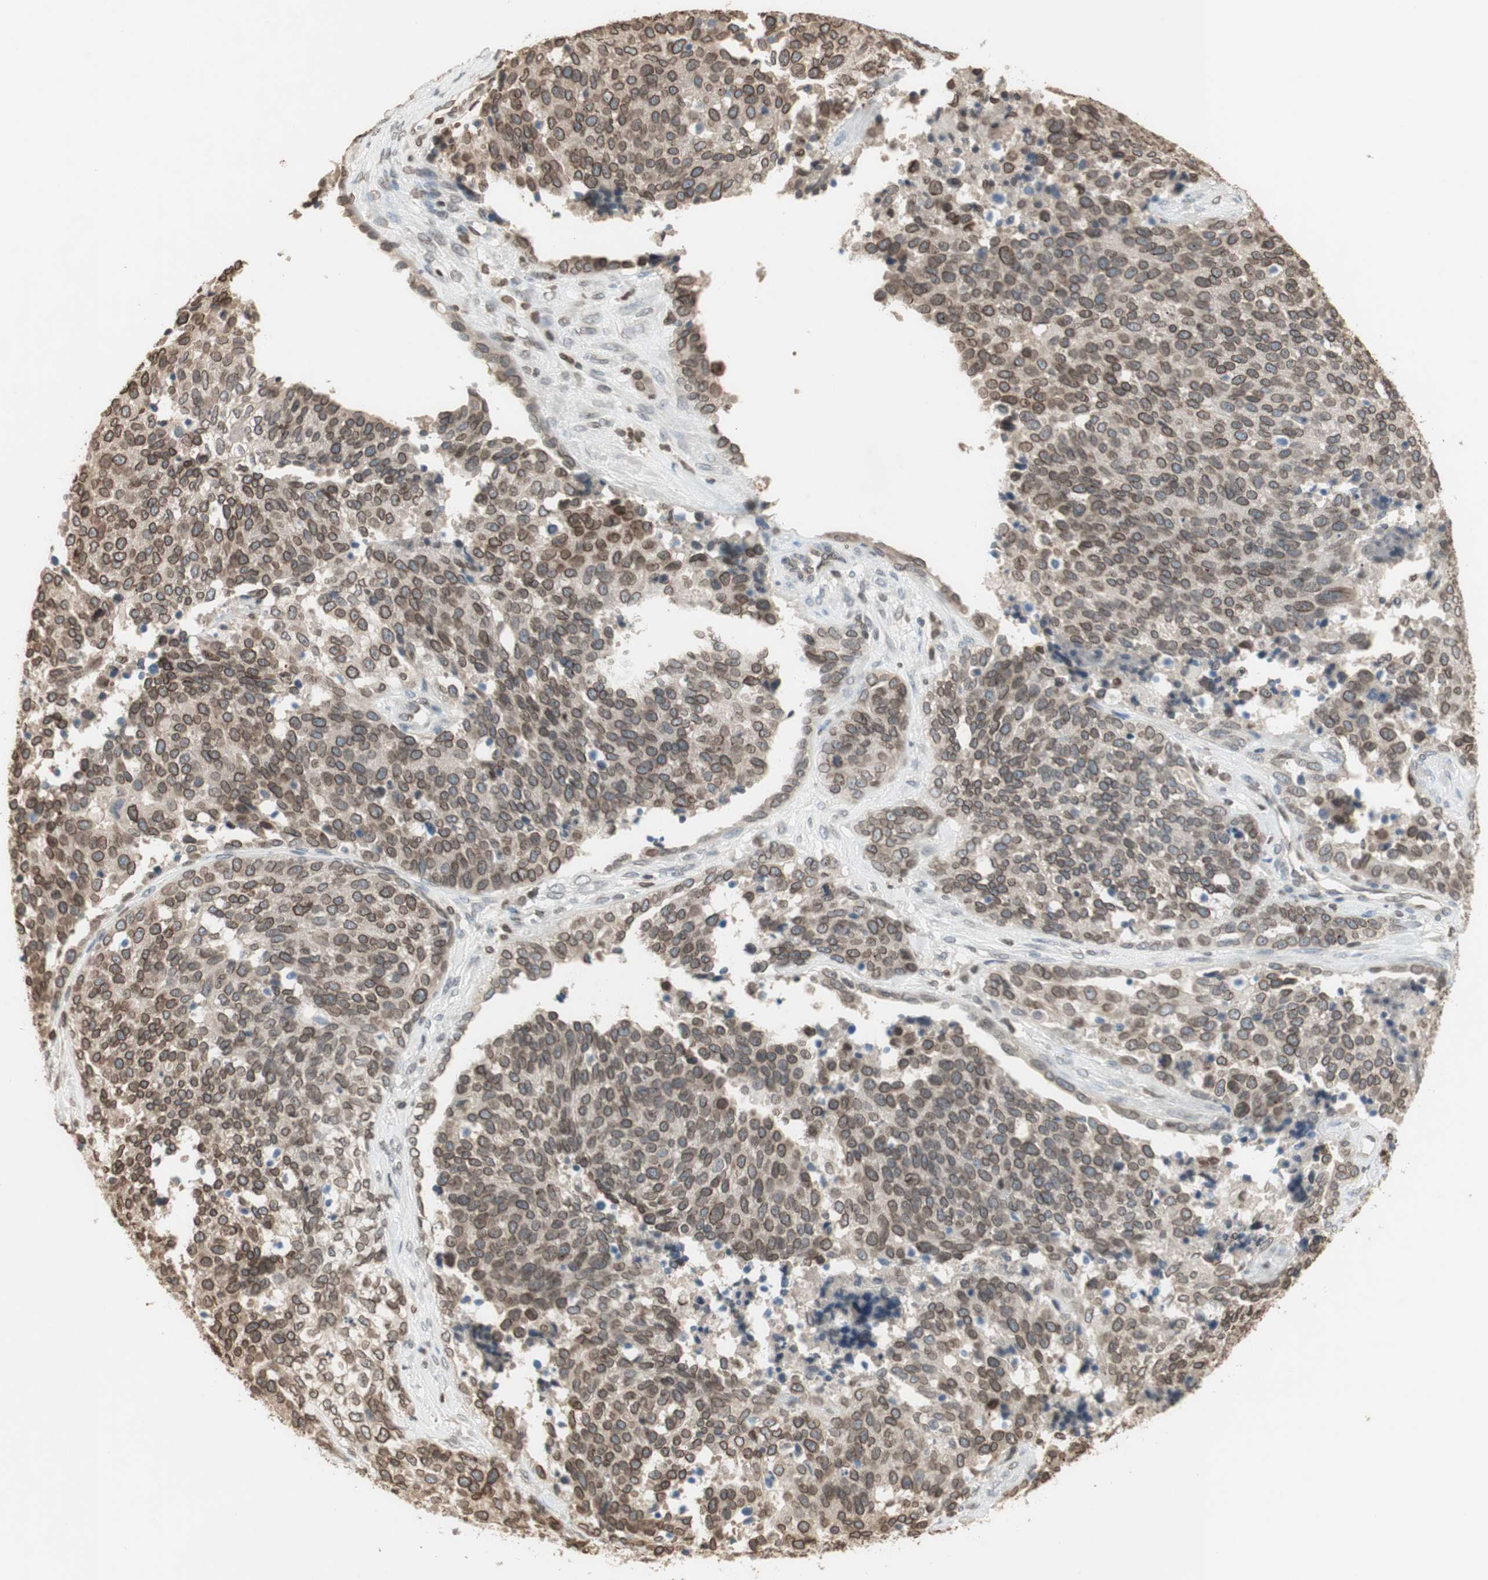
{"staining": {"intensity": "moderate", "quantity": ">75%", "location": "cytoplasmic/membranous,nuclear"}, "tissue": "ovarian cancer", "cell_type": "Tumor cells", "image_type": "cancer", "snomed": [{"axis": "morphology", "description": "Cystadenocarcinoma, serous, NOS"}, {"axis": "topography", "description": "Ovary"}], "caption": "Protein expression analysis of ovarian cancer (serous cystadenocarcinoma) exhibits moderate cytoplasmic/membranous and nuclear positivity in approximately >75% of tumor cells. The protein of interest is shown in brown color, while the nuclei are stained blue.", "gene": "TMPO", "patient": {"sex": "female", "age": 44}}